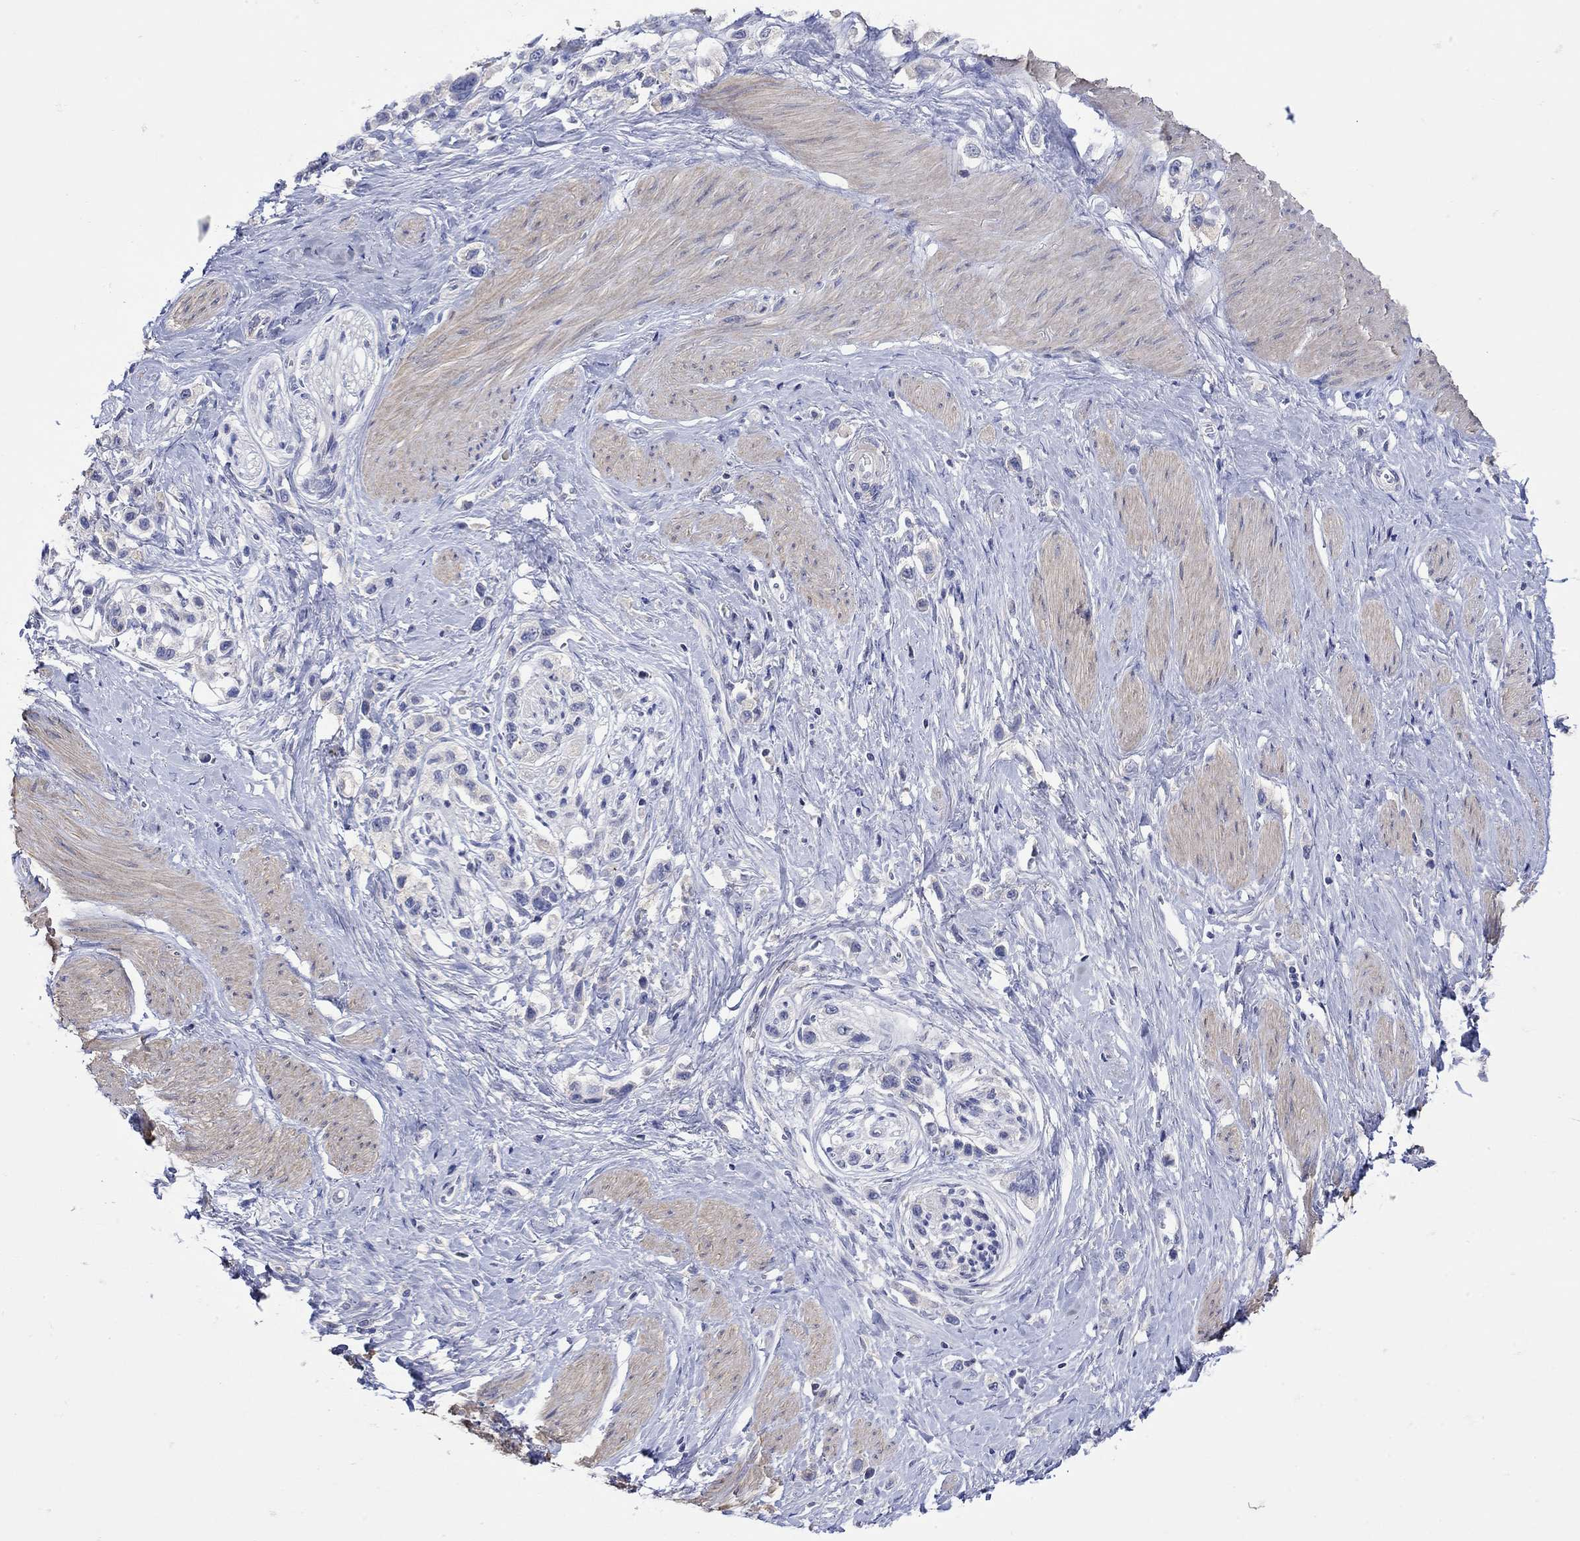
{"staining": {"intensity": "negative", "quantity": "none", "location": "none"}, "tissue": "stomach cancer", "cell_type": "Tumor cells", "image_type": "cancer", "snomed": [{"axis": "morphology", "description": "Normal tissue, NOS"}, {"axis": "morphology", "description": "Adenocarcinoma, NOS"}, {"axis": "morphology", "description": "Adenocarcinoma, High grade"}, {"axis": "topography", "description": "Stomach, upper"}, {"axis": "topography", "description": "Stomach"}], "caption": "Stomach adenocarcinoma was stained to show a protein in brown. There is no significant staining in tumor cells.", "gene": "MSI1", "patient": {"sex": "female", "age": 65}}